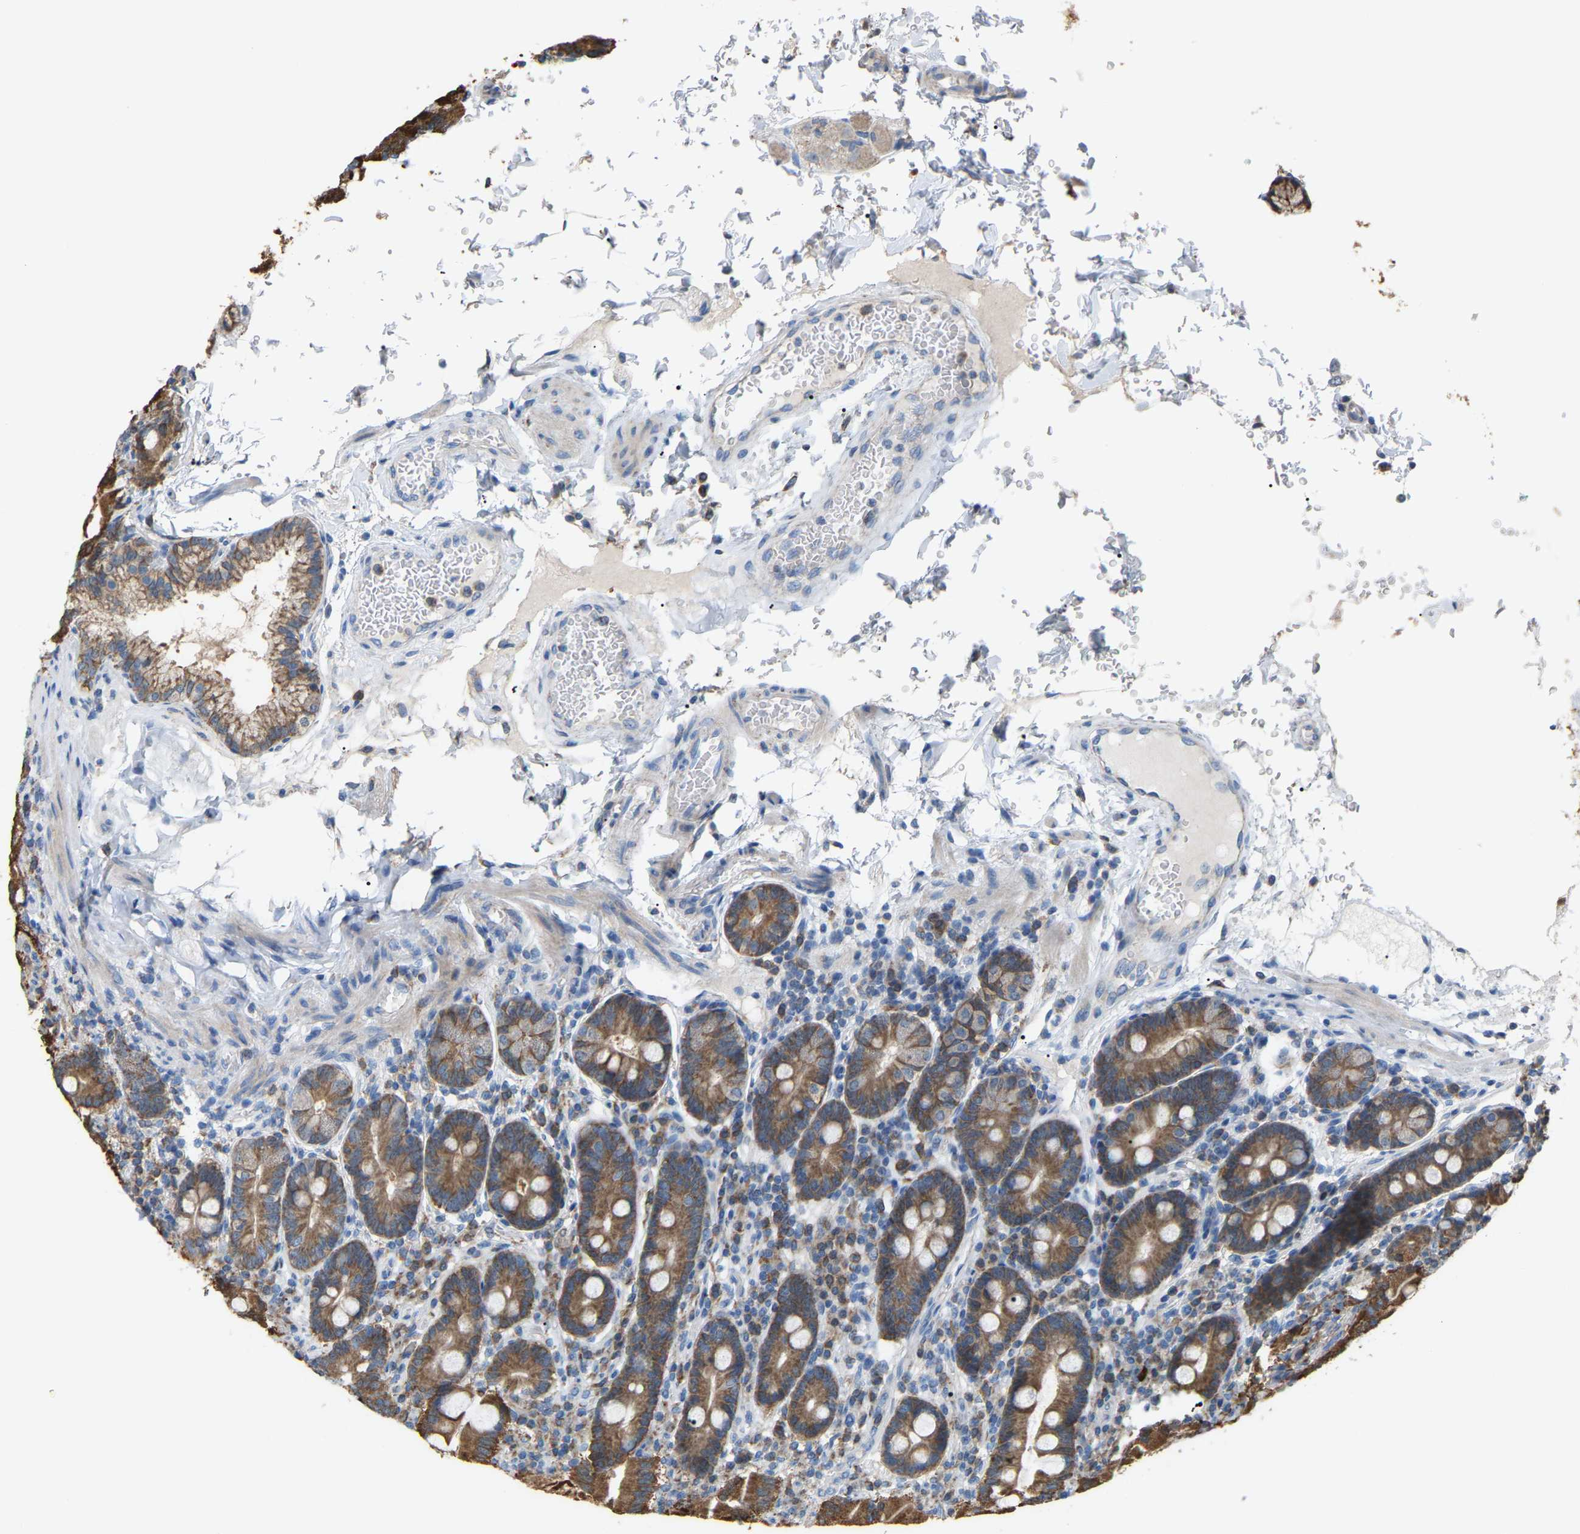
{"staining": {"intensity": "strong", "quantity": ">75%", "location": "cytoplasmic/membranous"}, "tissue": "duodenum", "cell_type": "Glandular cells", "image_type": "normal", "snomed": [{"axis": "morphology", "description": "Normal tissue, NOS"}, {"axis": "topography", "description": "Duodenum"}], "caption": "Immunohistochemical staining of normal human duodenum demonstrates high levels of strong cytoplasmic/membranous expression in approximately >75% of glandular cells.", "gene": "CROT", "patient": {"sex": "male", "age": 50}}